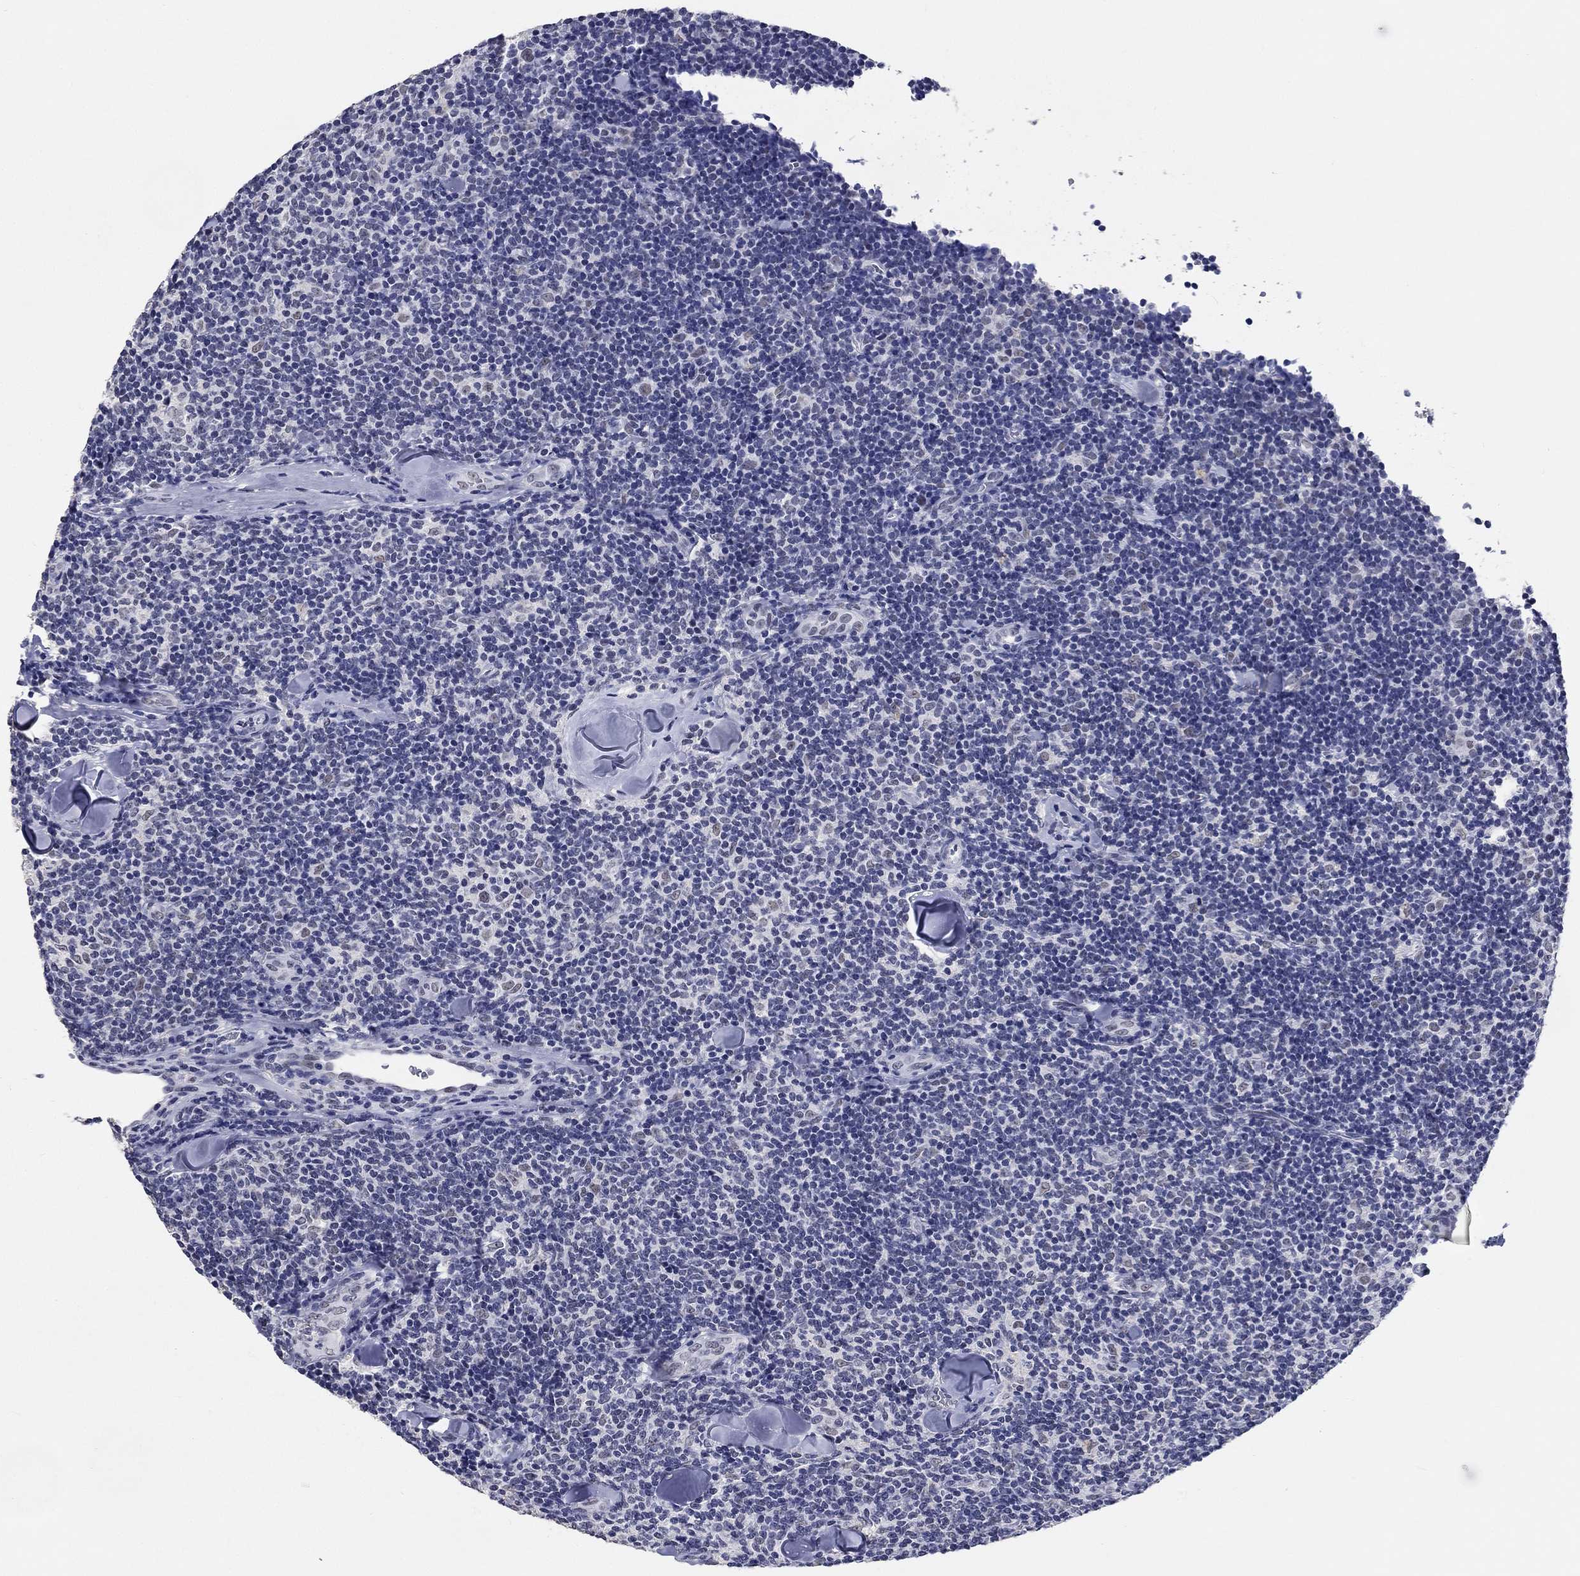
{"staining": {"intensity": "negative", "quantity": "none", "location": "none"}, "tissue": "lymphoma", "cell_type": "Tumor cells", "image_type": "cancer", "snomed": [{"axis": "morphology", "description": "Malignant lymphoma, non-Hodgkin's type, Low grade"}, {"axis": "topography", "description": "Lymph node"}], "caption": "An image of human lymphoma is negative for staining in tumor cells.", "gene": "GRIN1", "patient": {"sex": "female", "age": 56}}